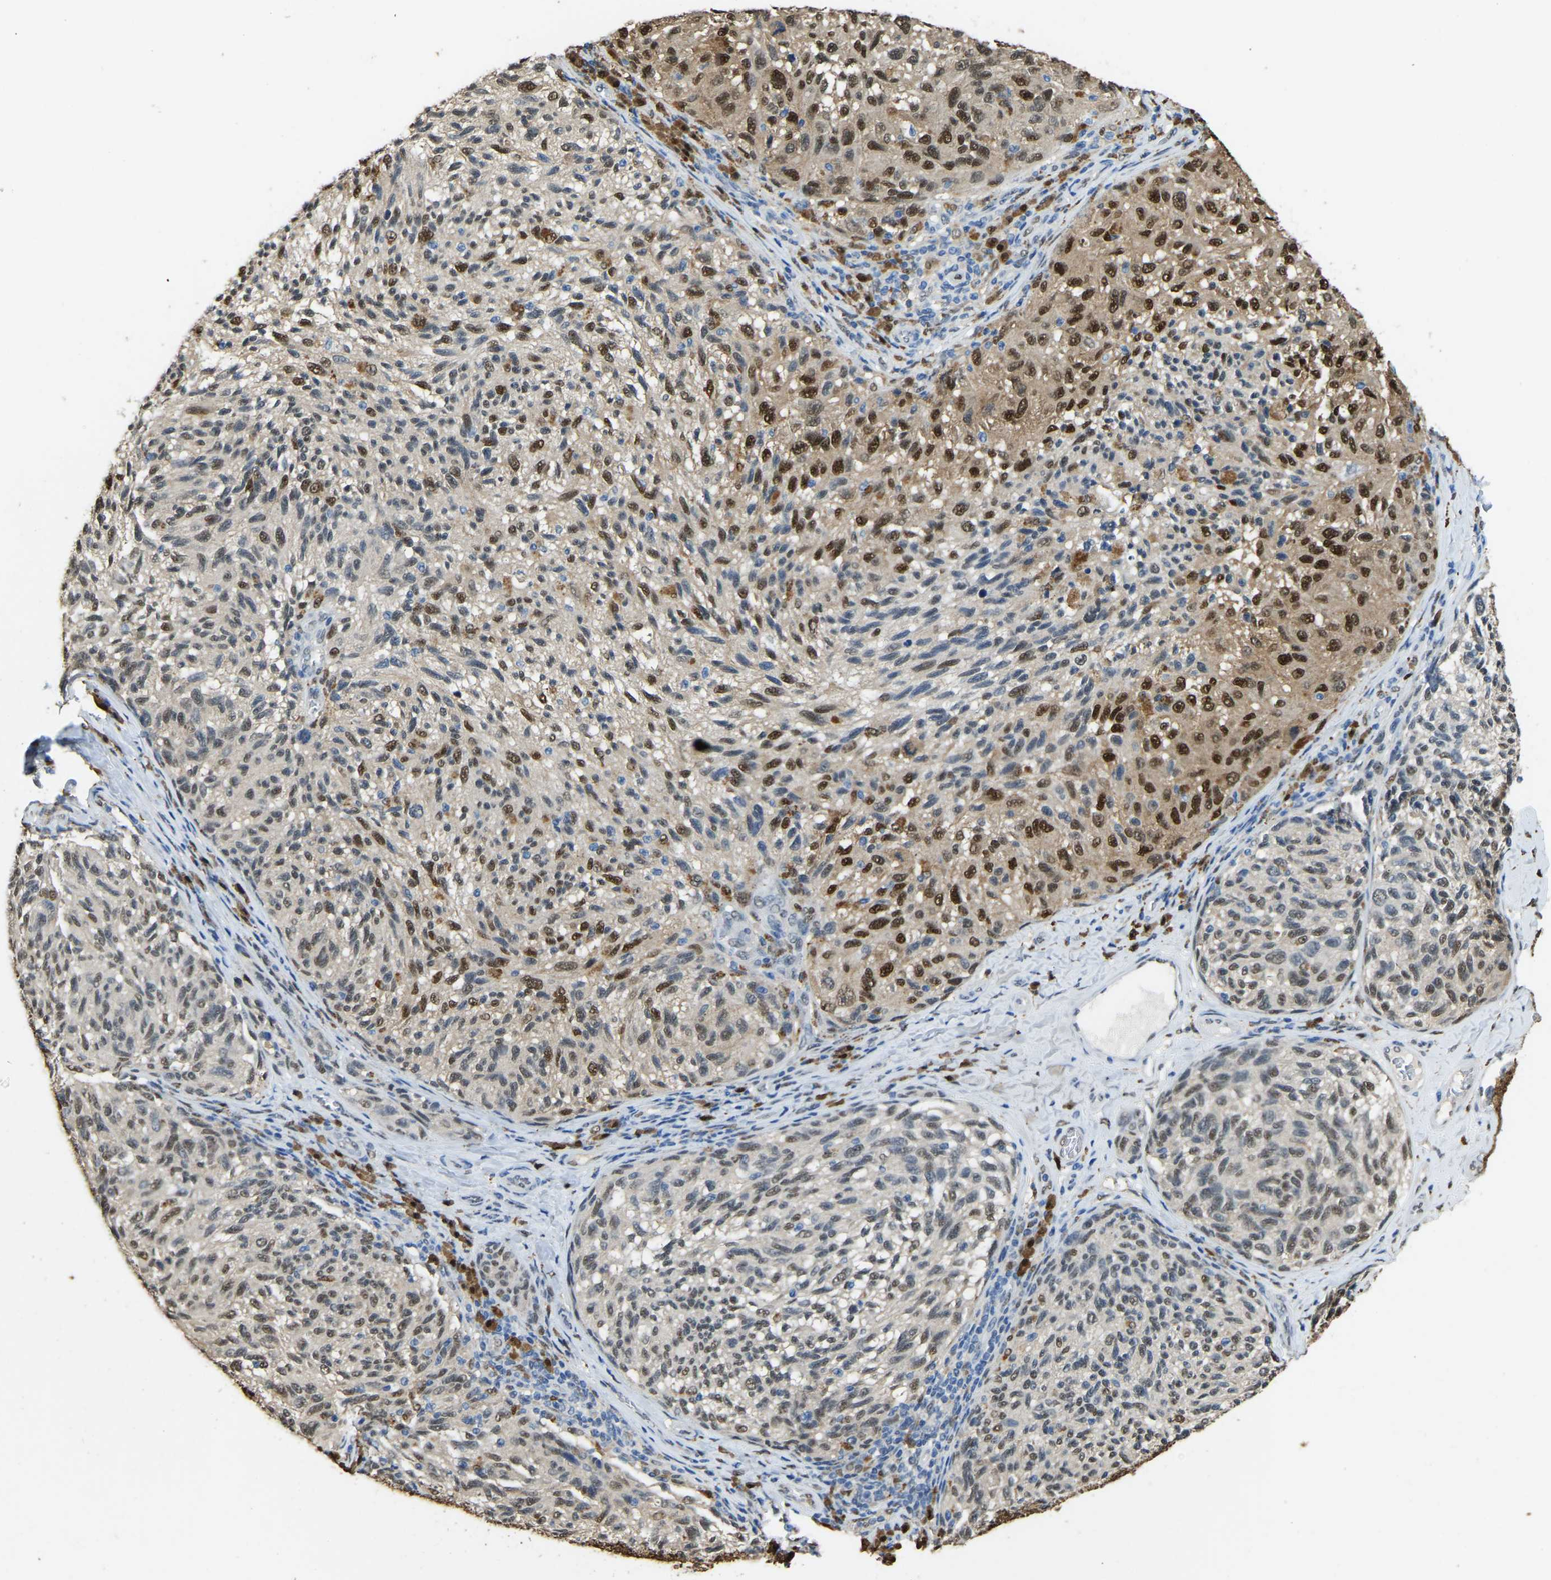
{"staining": {"intensity": "strong", "quantity": ">75%", "location": "cytoplasmic/membranous,nuclear"}, "tissue": "melanoma", "cell_type": "Tumor cells", "image_type": "cancer", "snomed": [{"axis": "morphology", "description": "Malignant melanoma, NOS"}, {"axis": "topography", "description": "Skin"}], "caption": "Melanoma was stained to show a protein in brown. There is high levels of strong cytoplasmic/membranous and nuclear staining in approximately >75% of tumor cells.", "gene": "NANS", "patient": {"sex": "female", "age": 73}}